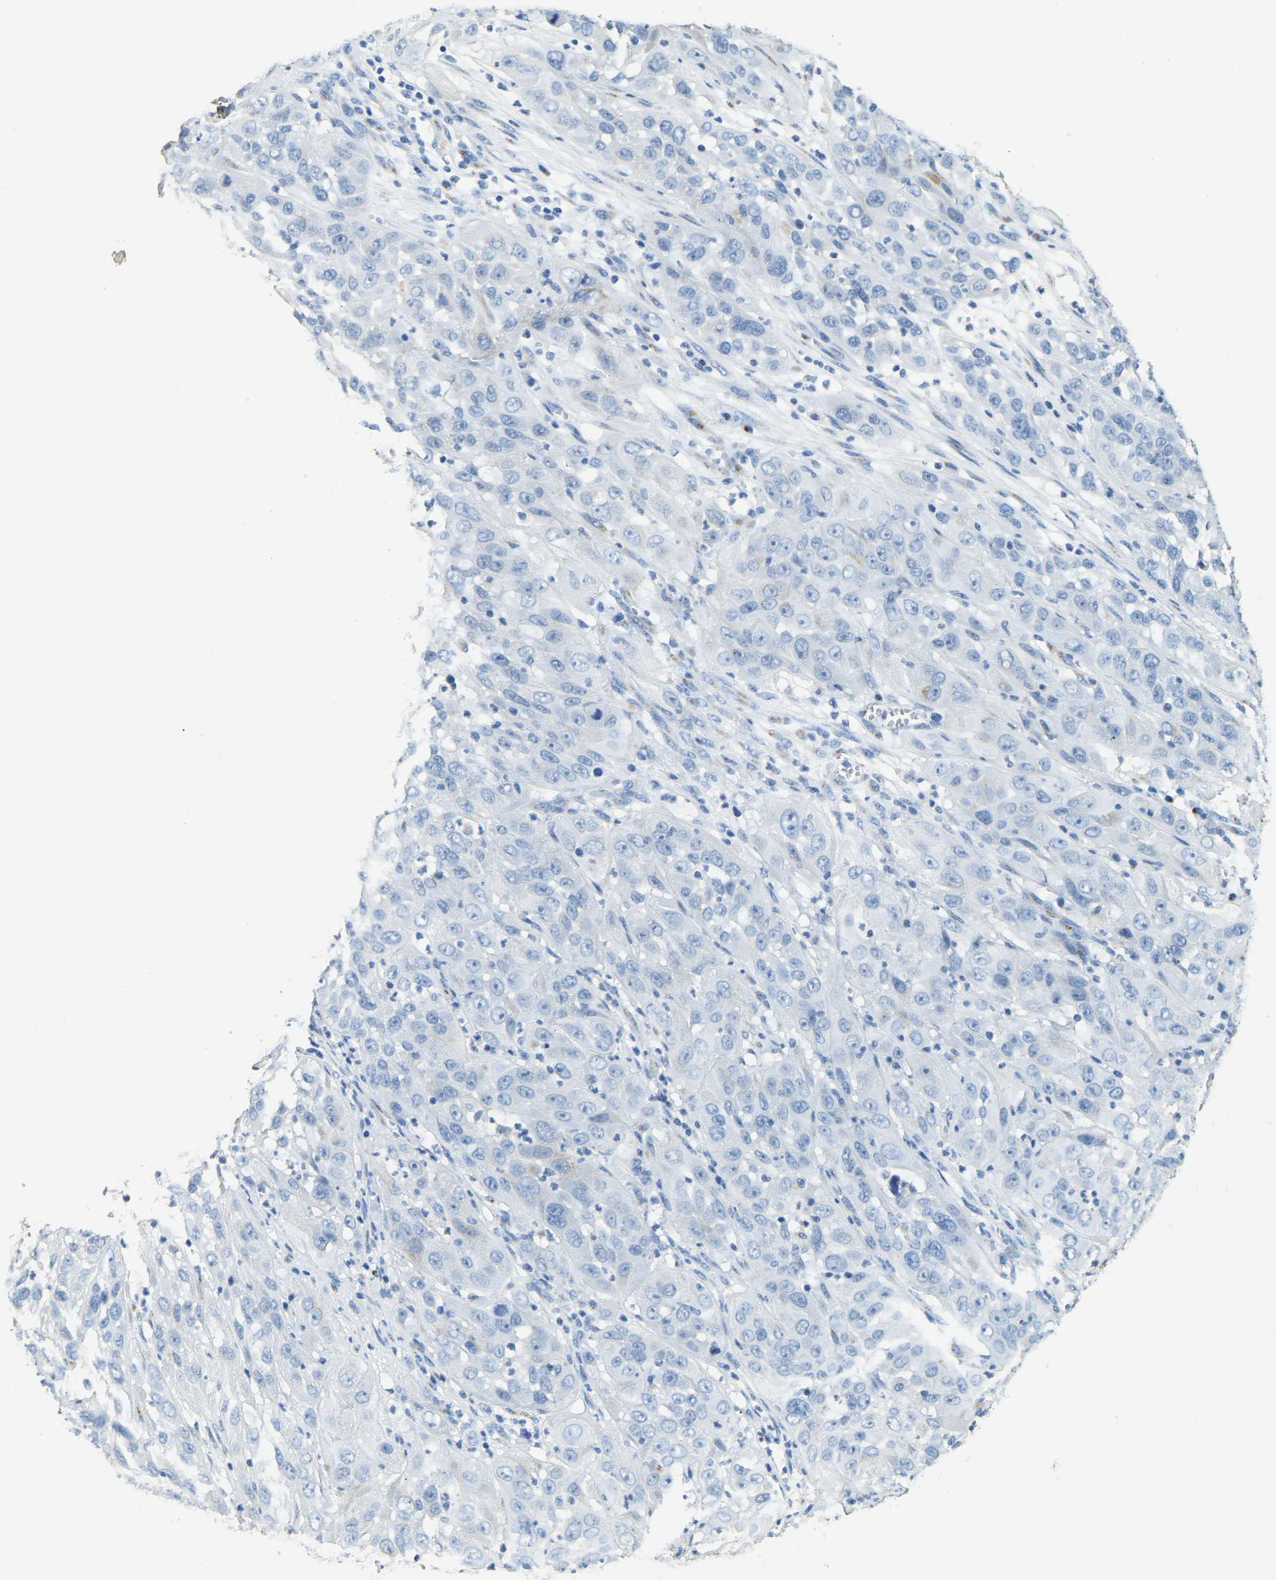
{"staining": {"intensity": "negative", "quantity": "none", "location": "none"}, "tissue": "cervical cancer", "cell_type": "Tumor cells", "image_type": "cancer", "snomed": [{"axis": "morphology", "description": "Squamous cell carcinoma, NOS"}, {"axis": "topography", "description": "Cervix"}], "caption": "Immunohistochemical staining of human squamous cell carcinoma (cervical) exhibits no significant expression in tumor cells. (Brightfield microscopy of DAB (3,3'-diaminobenzidine) IHC at high magnification).", "gene": "FAM174A", "patient": {"sex": "female", "age": 32}}